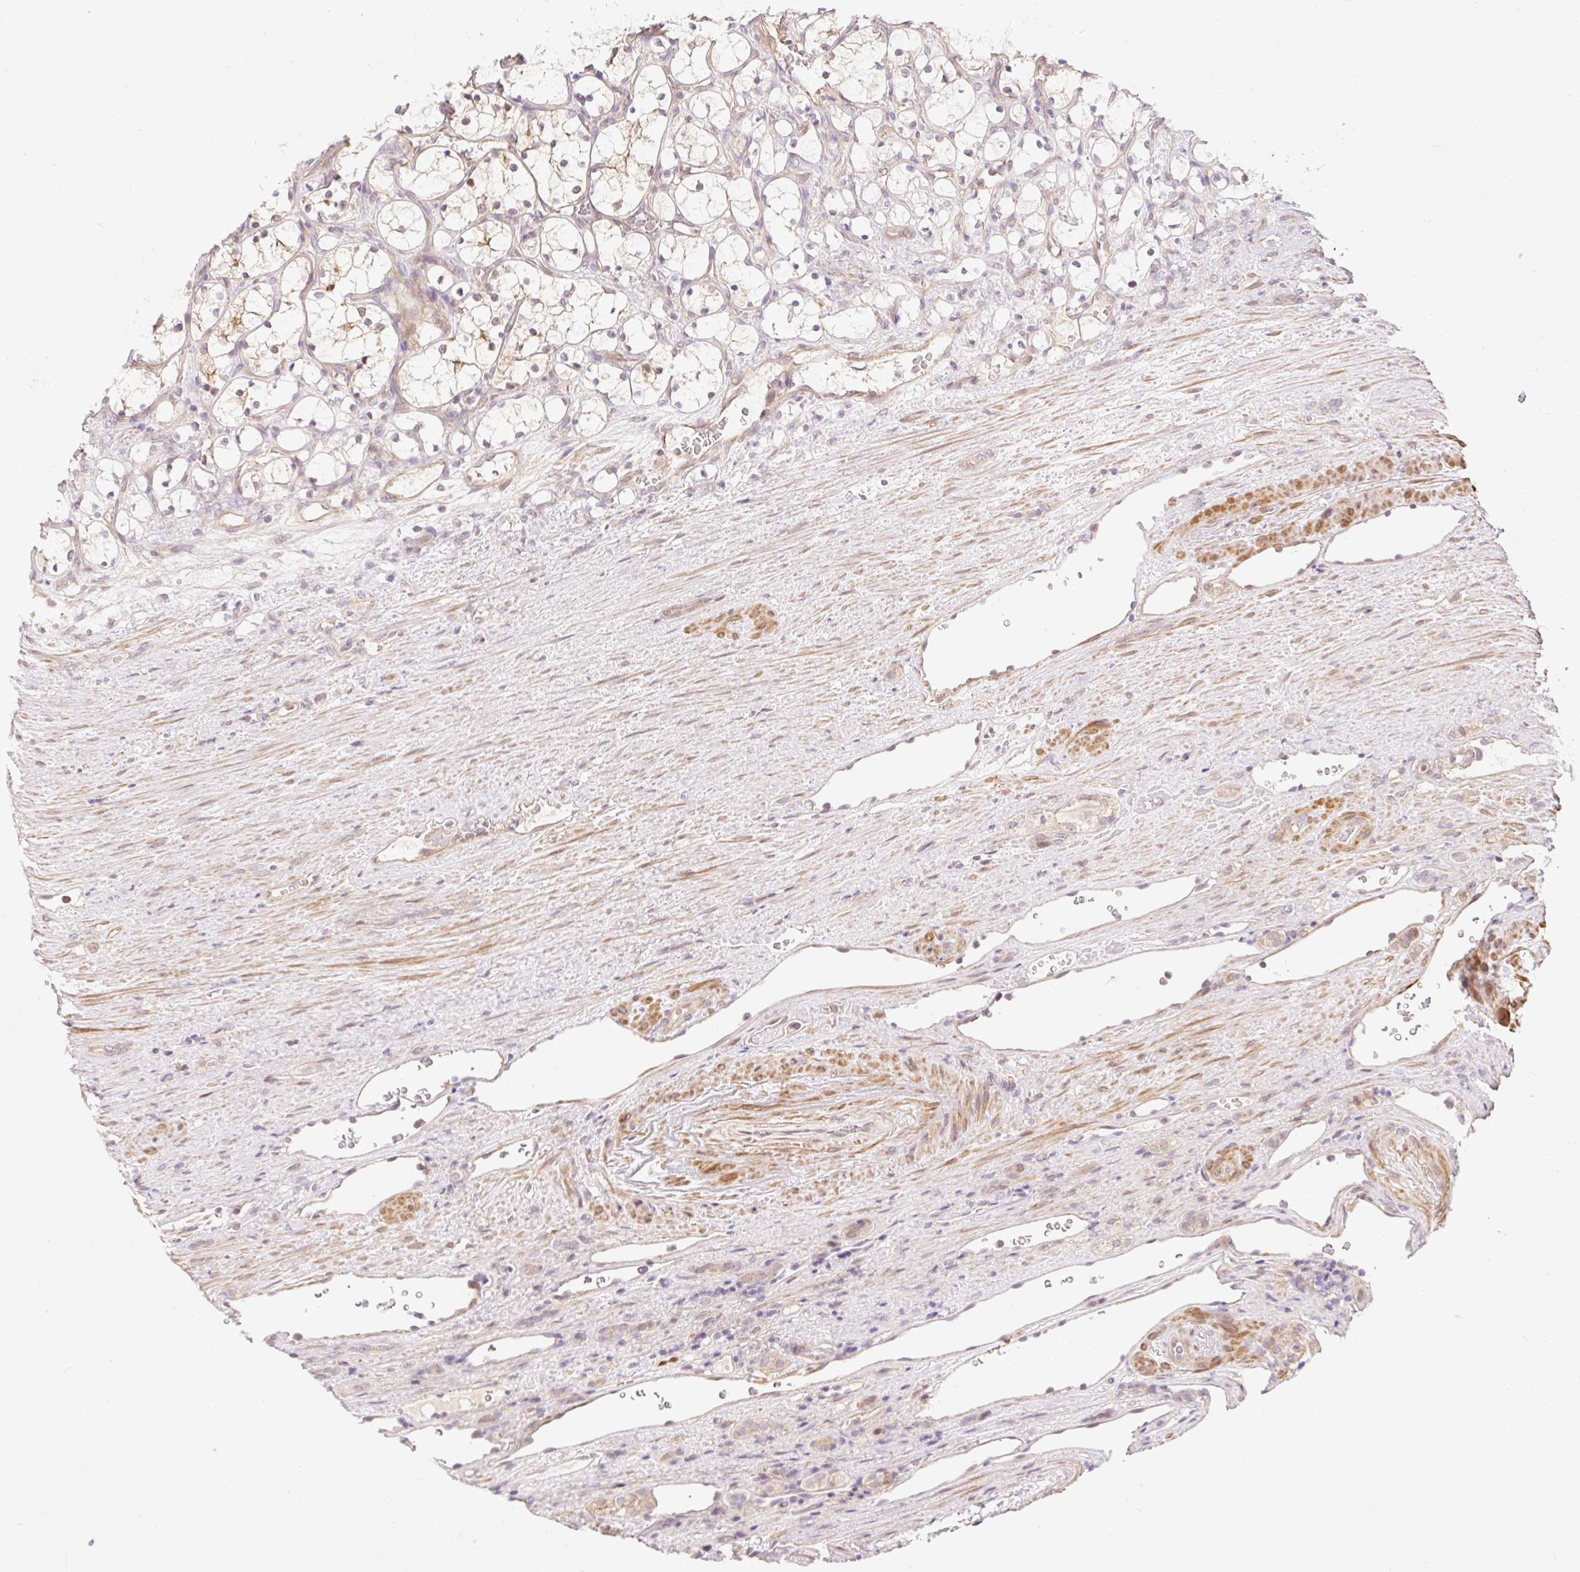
{"staining": {"intensity": "weak", "quantity": "<25%", "location": "cytoplasmic/membranous"}, "tissue": "renal cancer", "cell_type": "Tumor cells", "image_type": "cancer", "snomed": [{"axis": "morphology", "description": "Adenocarcinoma, NOS"}, {"axis": "topography", "description": "Kidney"}], "caption": "Tumor cells show no significant expression in renal adenocarcinoma.", "gene": "EMC10", "patient": {"sex": "female", "age": 69}}